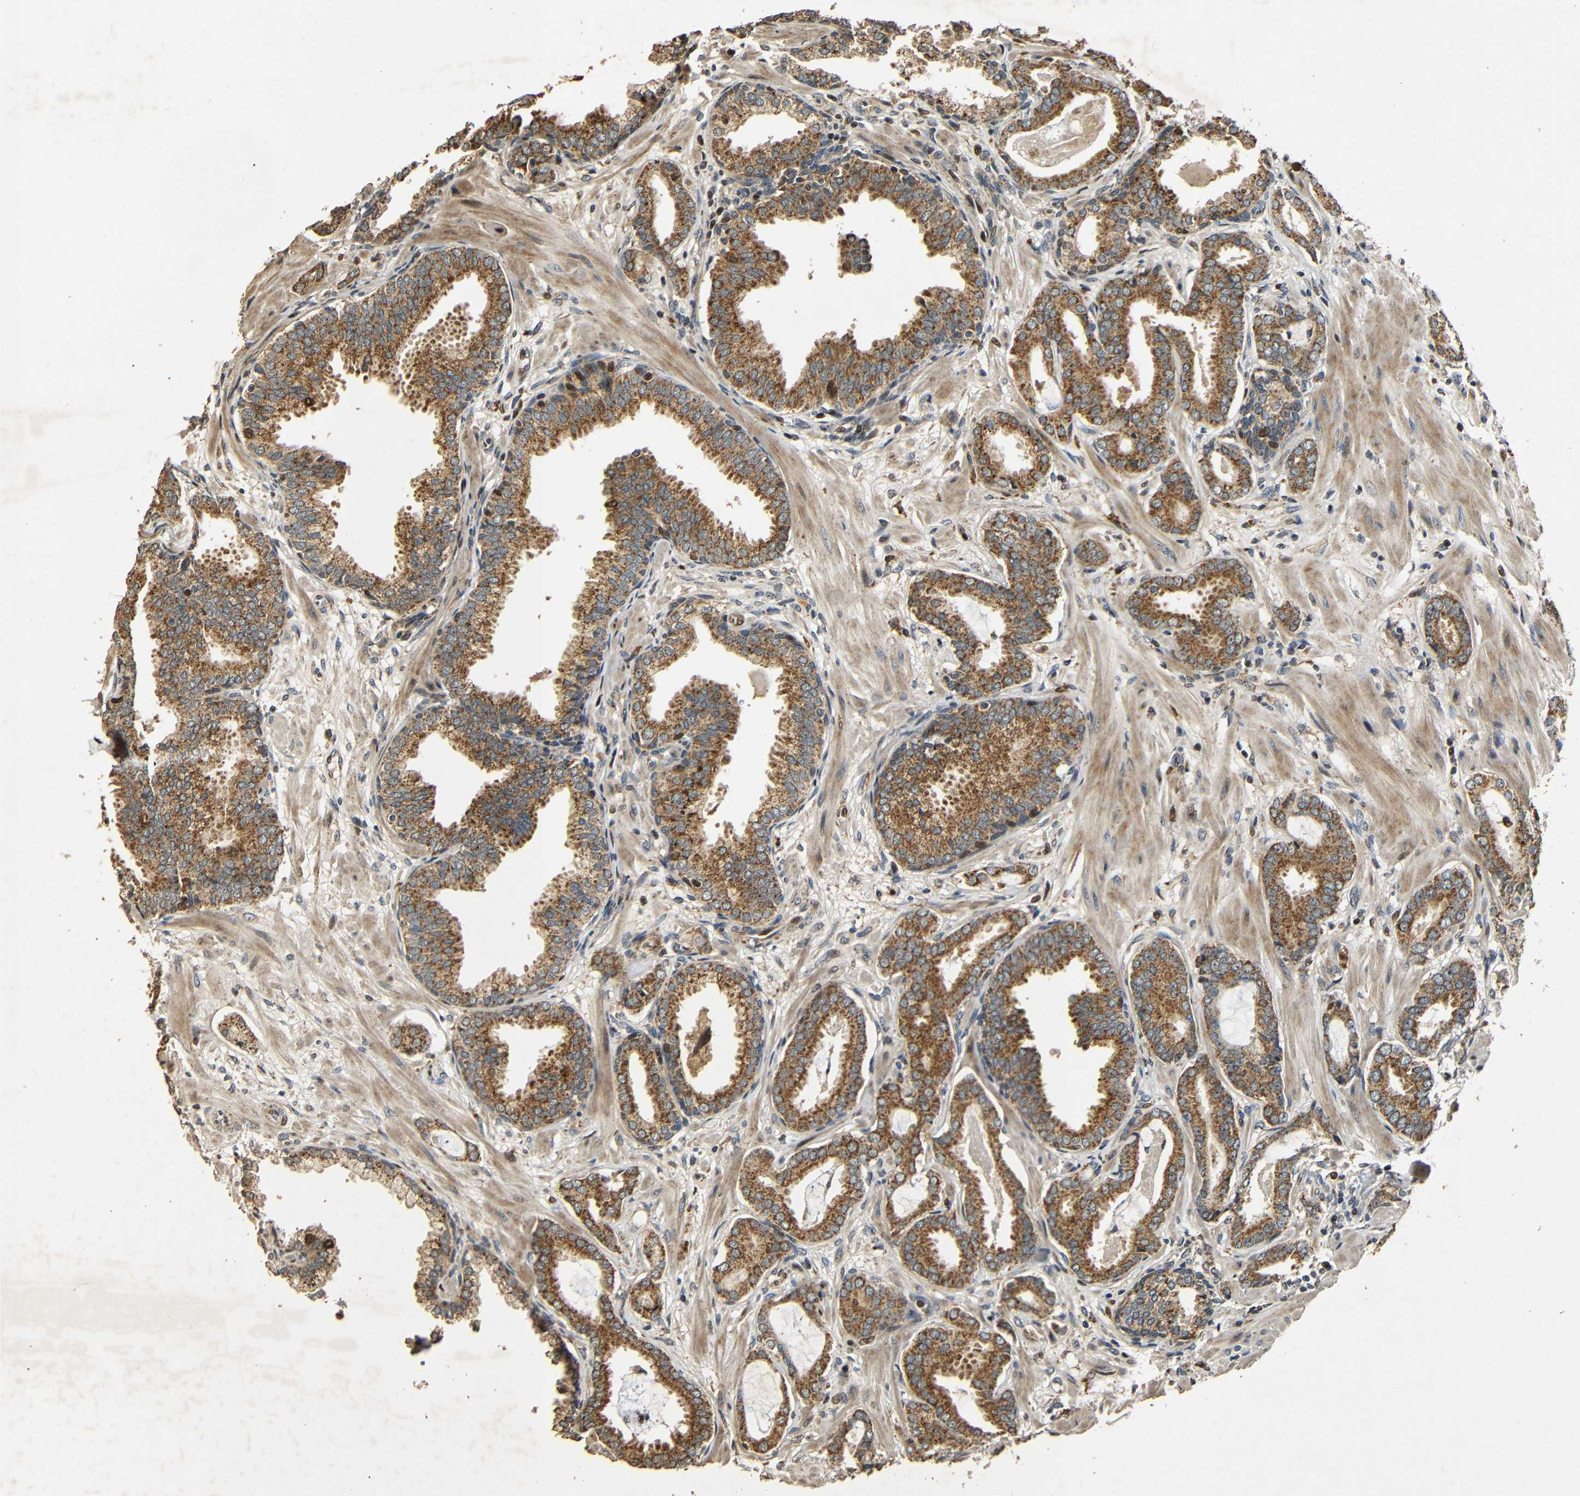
{"staining": {"intensity": "strong", "quantity": ">75%", "location": "cytoplasmic/membranous"}, "tissue": "prostate cancer", "cell_type": "Tumor cells", "image_type": "cancer", "snomed": [{"axis": "morphology", "description": "Adenocarcinoma, Low grade"}, {"axis": "topography", "description": "Prostate"}], "caption": "Prostate low-grade adenocarcinoma tissue exhibits strong cytoplasmic/membranous staining in approximately >75% of tumor cells", "gene": "KAZALD1", "patient": {"sex": "male", "age": 53}}